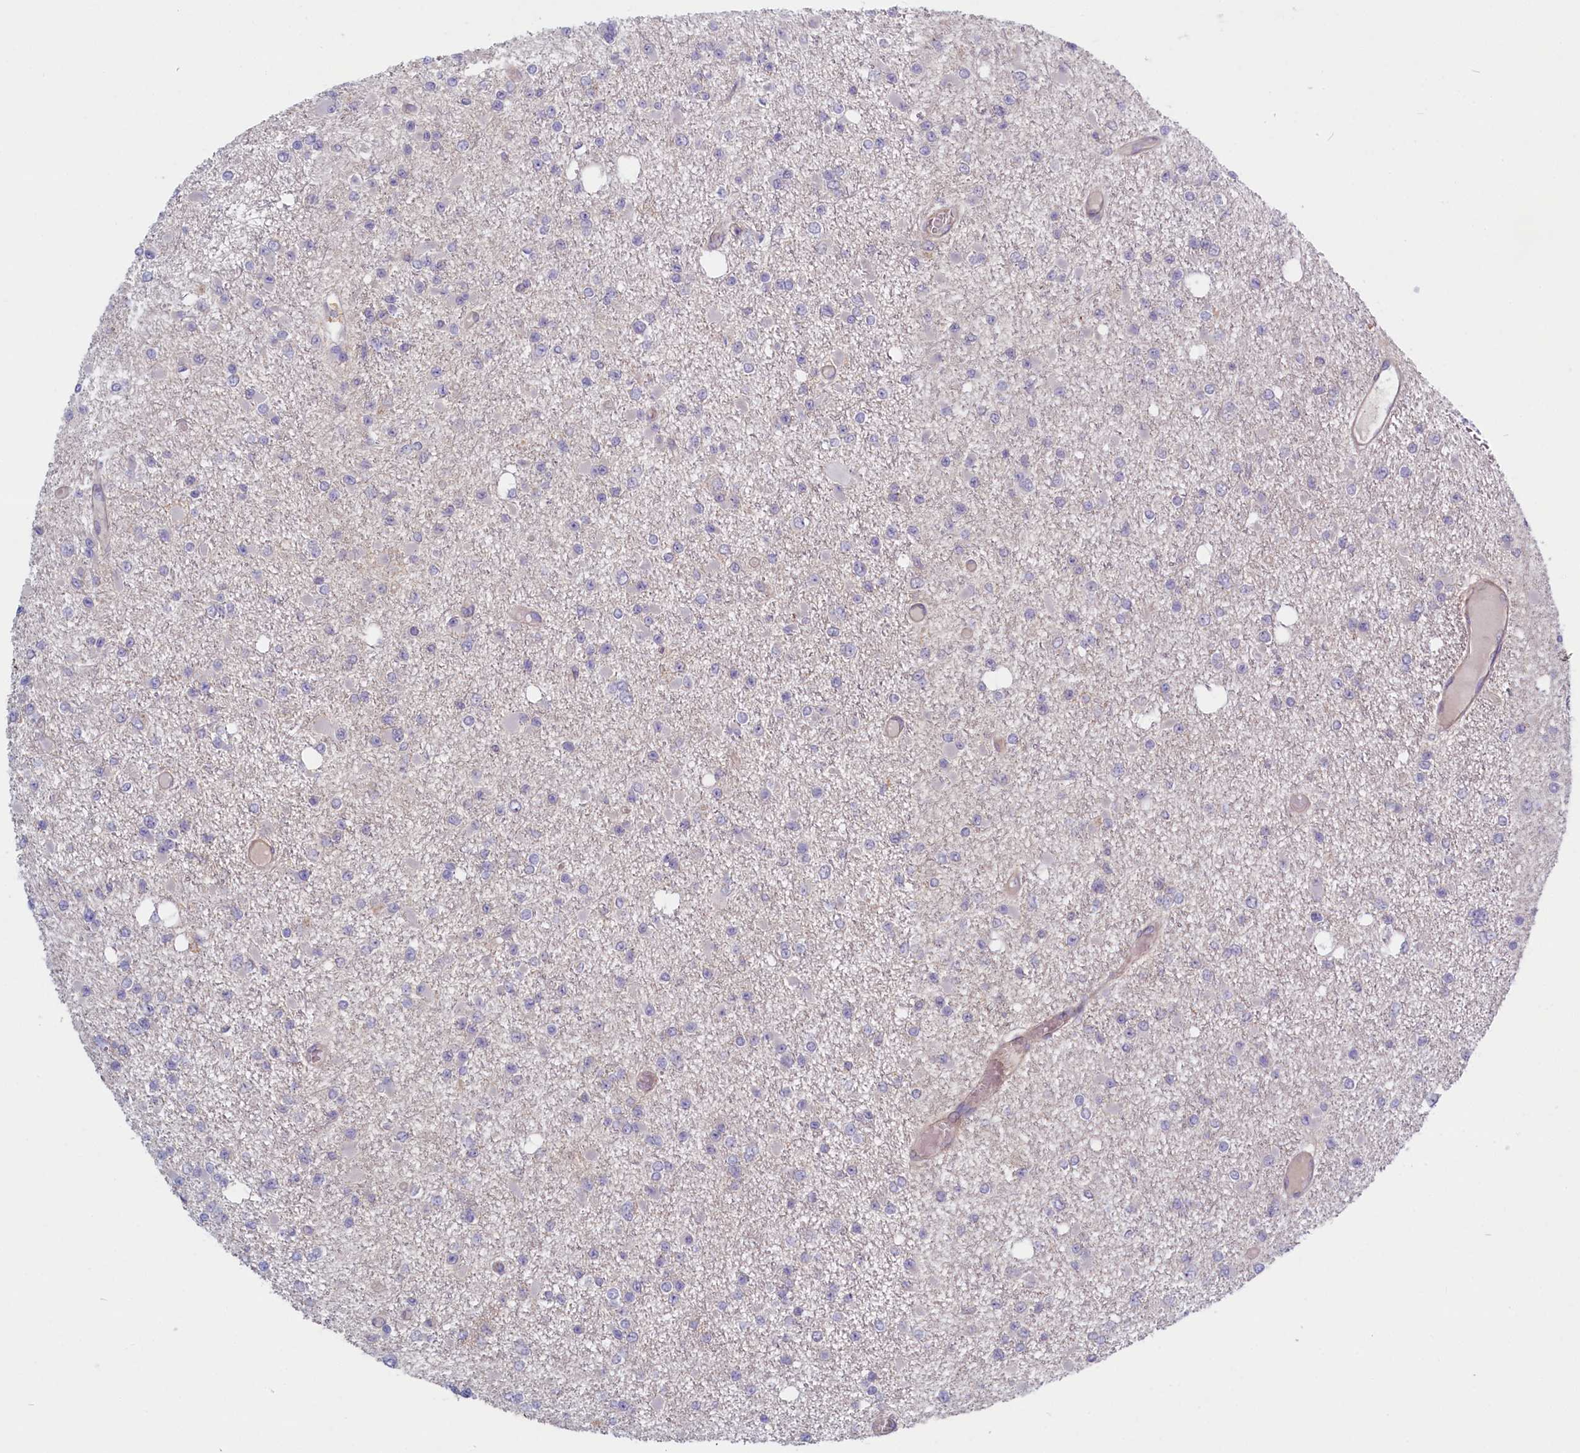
{"staining": {"intensity": "negative", "quantity": "none", "location": "none"}, "tissue": "glioma", "cell_type": "Tumor cells", "image_type": "cancer", "snomed": [{"axis": "morphology", "description": "Glioma, malignant, Low grade"}, {"axis": "topography", "description": "Brain"}], "caption": "A high-resolution image shows immunohistochemistry (IHC) staining of glioma, which exhibits no significant positivity in tumor cells.", "gene": "TRPM4", "patient": {"sex": "female", "age": 22}}